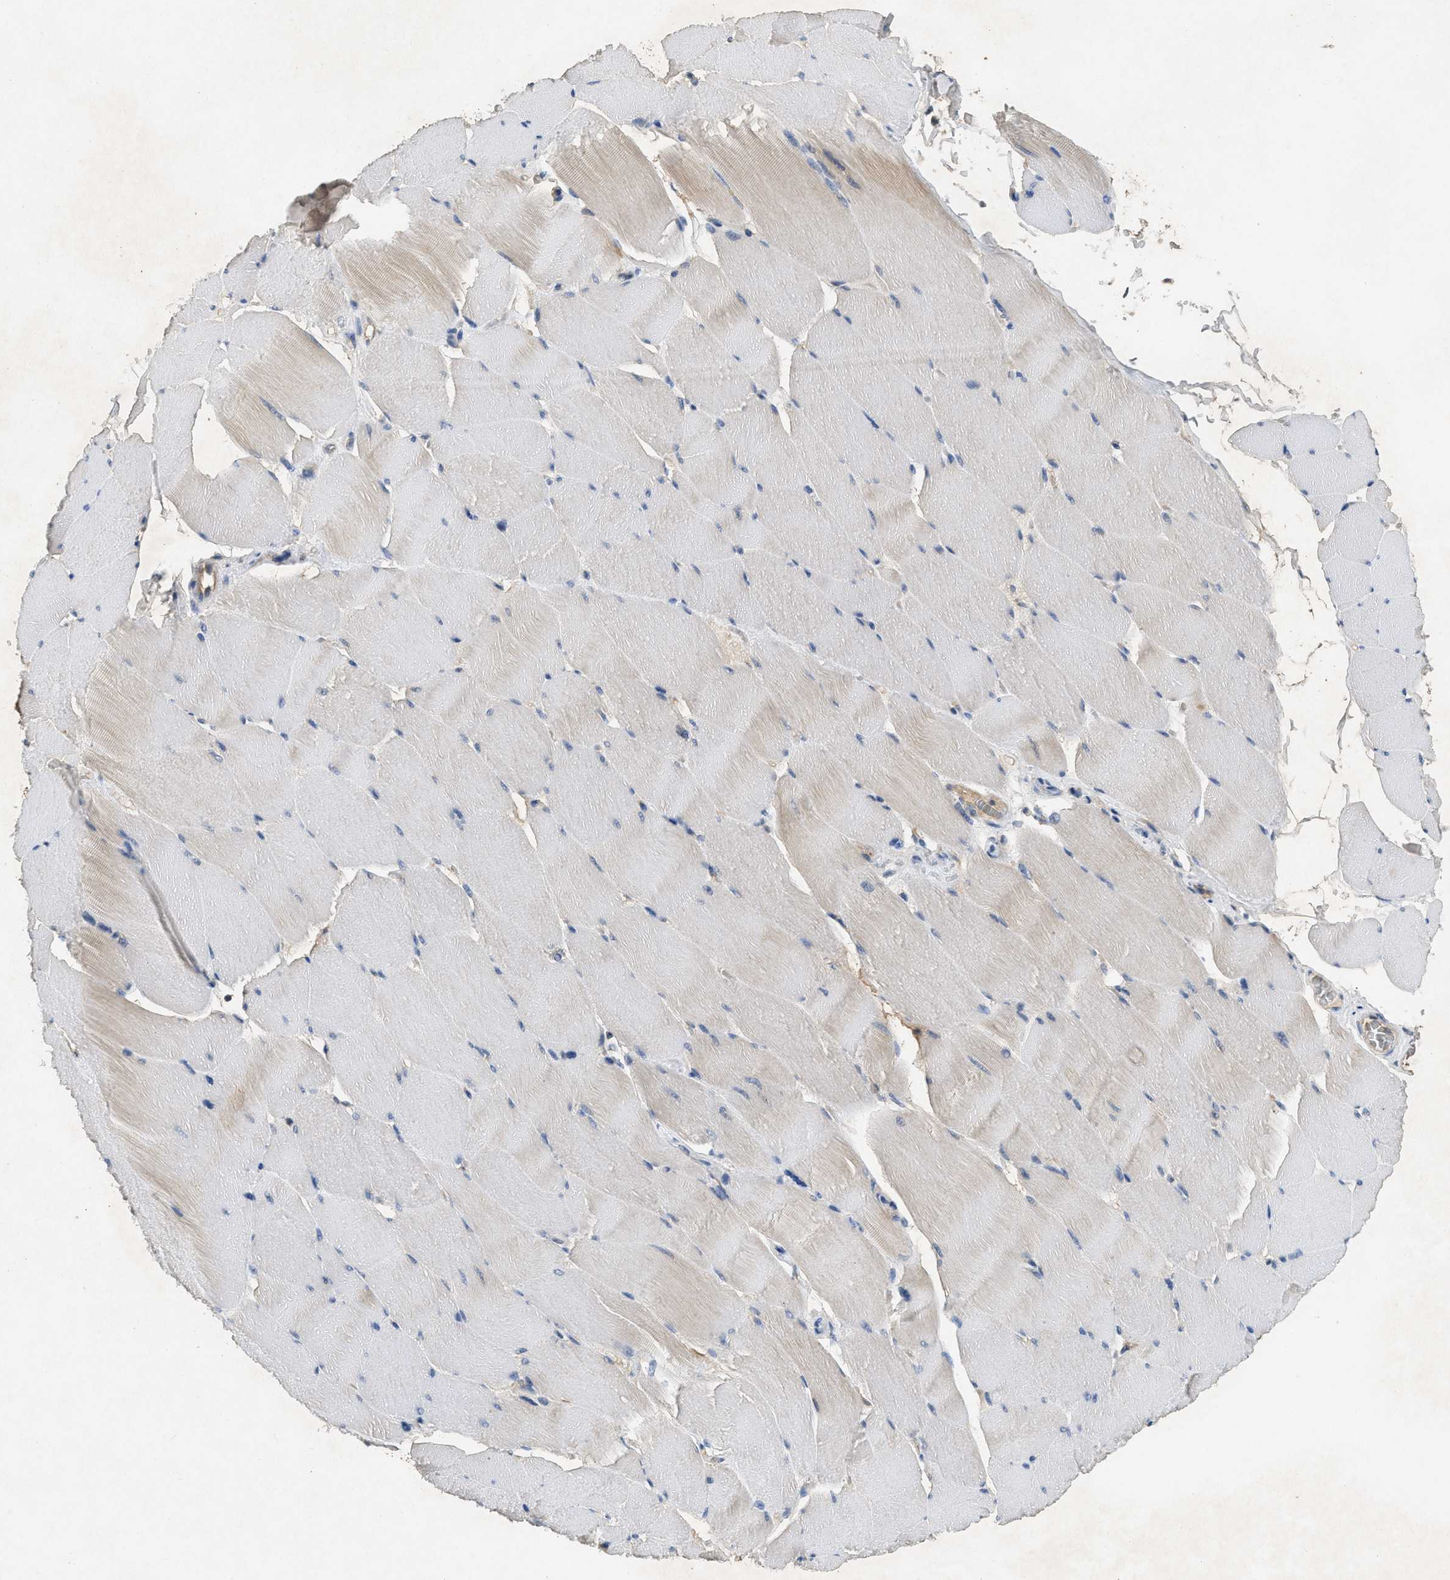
{"staining": {"intensity": "weak", "quantity": "<25%", "location": "cytoplasmic/membranous"}, "tissue": "skeletal muscle", "cell_type": "Myocytes", "image_type": "normal", "snomed": [{"axis": "morphology", "description": "Normal tissue, NOS"}, {"axis": "topography", "description": "Skeletal muscle"}], "caption": "Histopathology image shows no protein expression in myocytes of benign skeletal muscle.", "gene": "PPP3CA", "patient": {"sex": "male", "age": 62}}